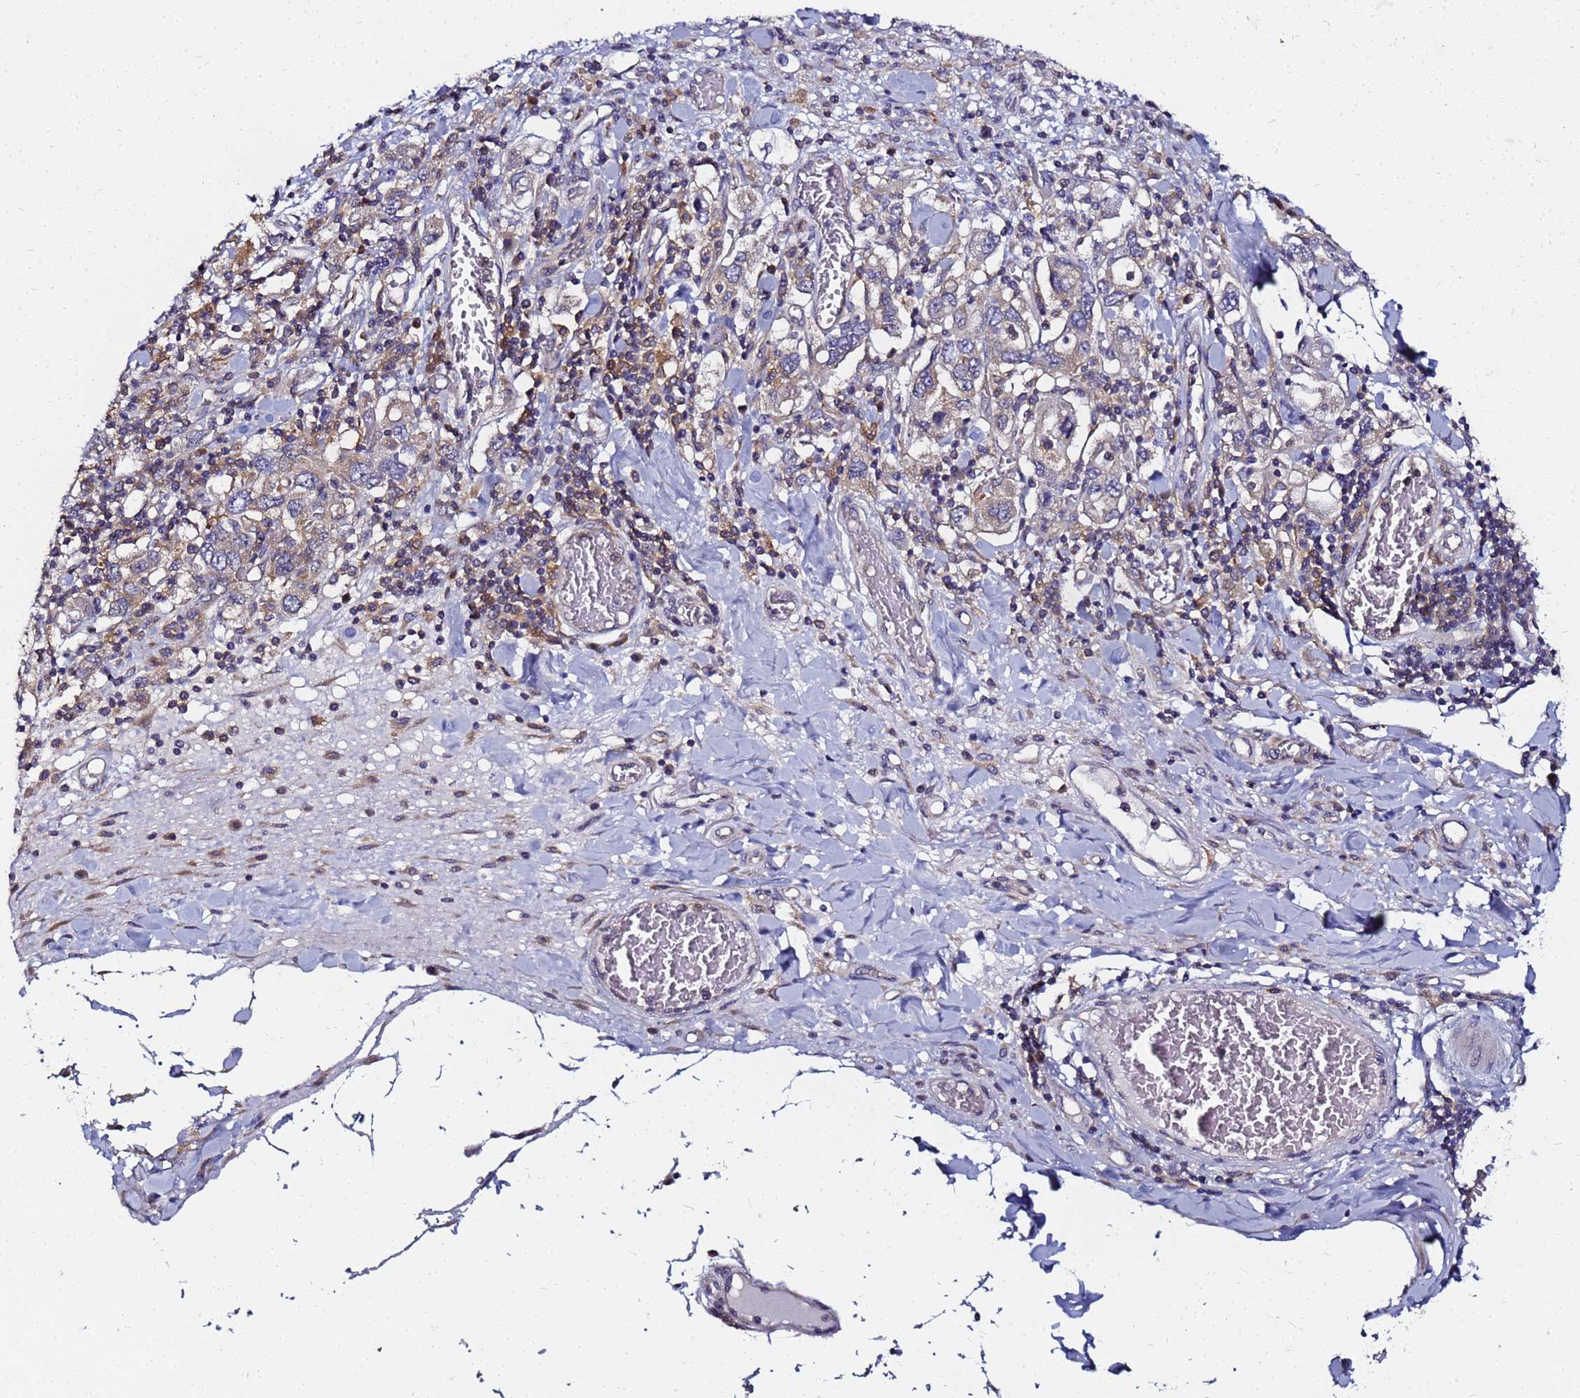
{"staining": {"intensity": "weak", "quantity": "<25%", "location": "cytoplasmic/membranous"}, "tissue": "stomach cancer", "cell_type": "Tumor cells", "image_type": "cancer", "snomed": [{"axis": "morphology", "description": "Adenocarcinoma, NOS"}, {"axis": "topography", "description": "Stomach, upper"}, {"axis": "topography", "description": "Stomach"}], "caption": "This is an IHC histopathology image of adenocarcinoma (stomach). There is no expression in tumor cells.", "gene": "CHM", "patient": {"sex": "male", "age": 62}}